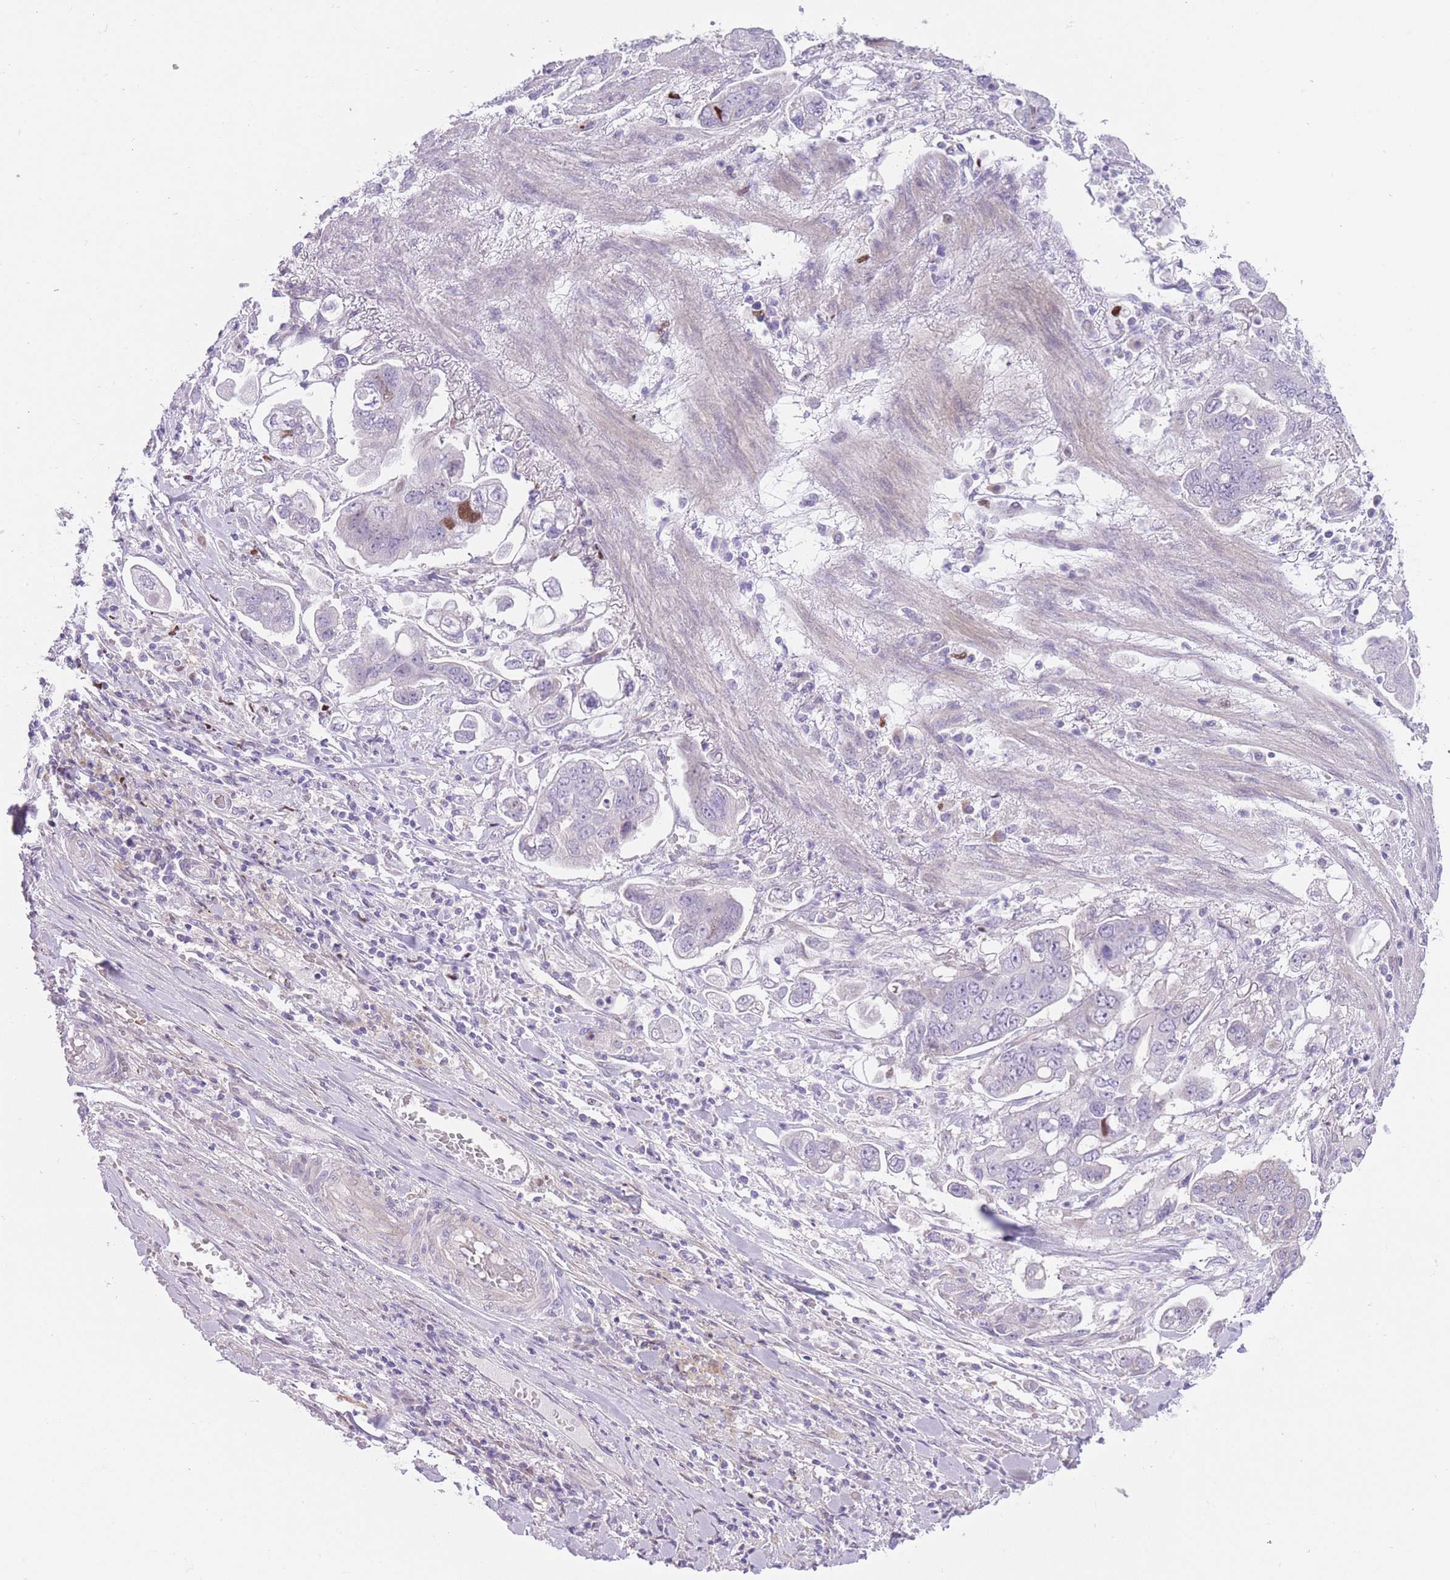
{"staining": {"intensity": "negative", "quantity": "none", "location": "none"}, "tissue": "stomach cancer", "cell_type": "Tumor cells", "image_type": "cancer", "snomed": [{"axis": "morphology", "description": "Adenocarcinoma, NOS"}, {"axis": "topography", "description": "Stomach"}], "caption": "DAB (3,3'-diaminobenzidine) immunohistochemical staining of adenocarcinoma (stomach) displays no significant staining in tumor cells. (Brightfield microscopy of DAB (3,3'-diaminobenzidine) immunohistochemistry (IHC) at high magnification).", "gene": "IMPG1", "patient": {"sex": "male", "age": 62}}